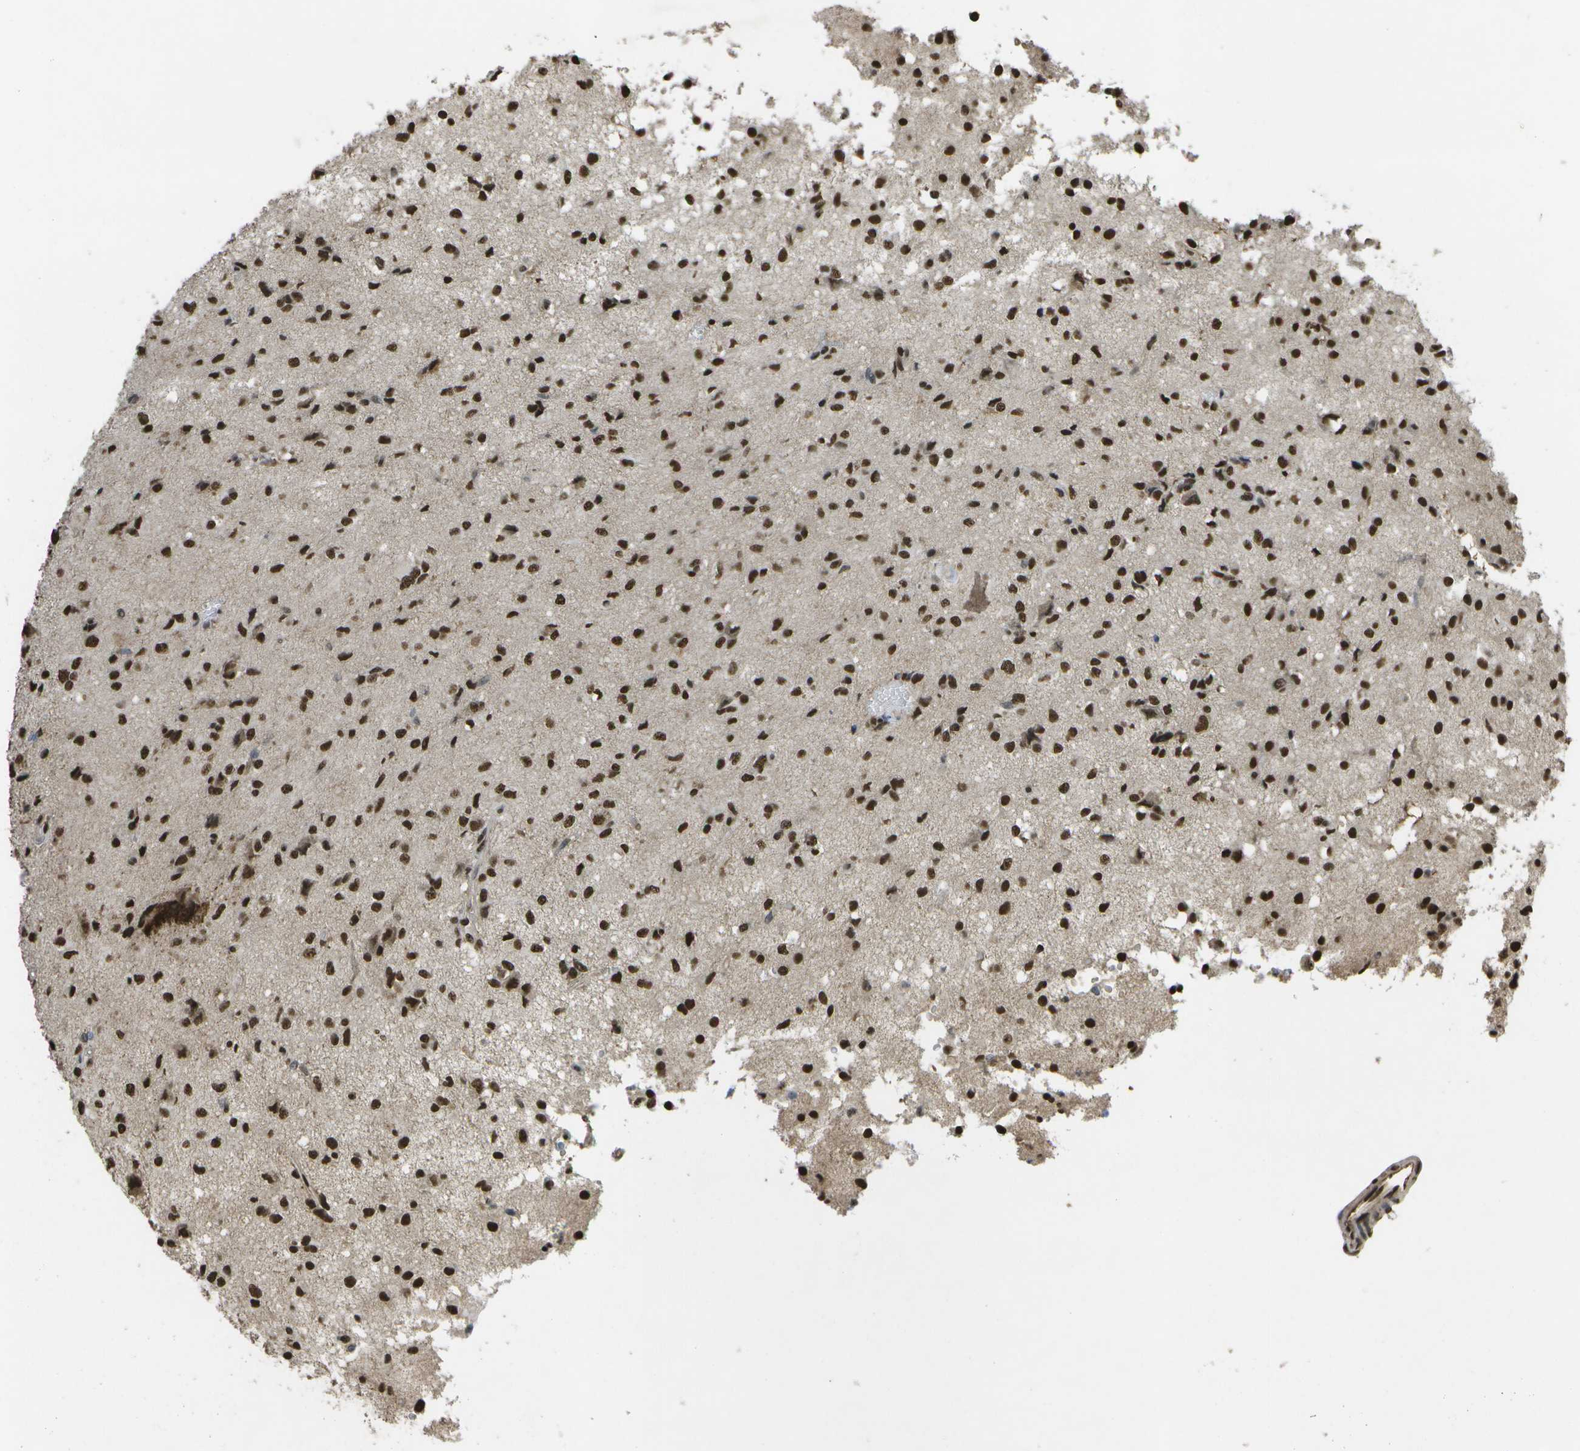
{"staining": {"intensity": "strong", "quantity": ">75%", "location": "nuclear"}, "tissue": "glioma", "cell_type": "Tumor cells", "image_type": "cancer", "snomed": [{"axis": "morphology", "description": "Glioma, malignant, High grade"}, {"axis": "topography", "description": "Brain"}], "caption": "IHC image of neoplastic tissue: human malignant high-grade glioma stained using immunohistochemistry (IHC) exhibits high levels of strong protein expression localized specifically in the nuclear of tumor cells, appearing as a nuclear brown color.", "gene": "SPEN", "patient": {"sex": "female", "age": 59}}